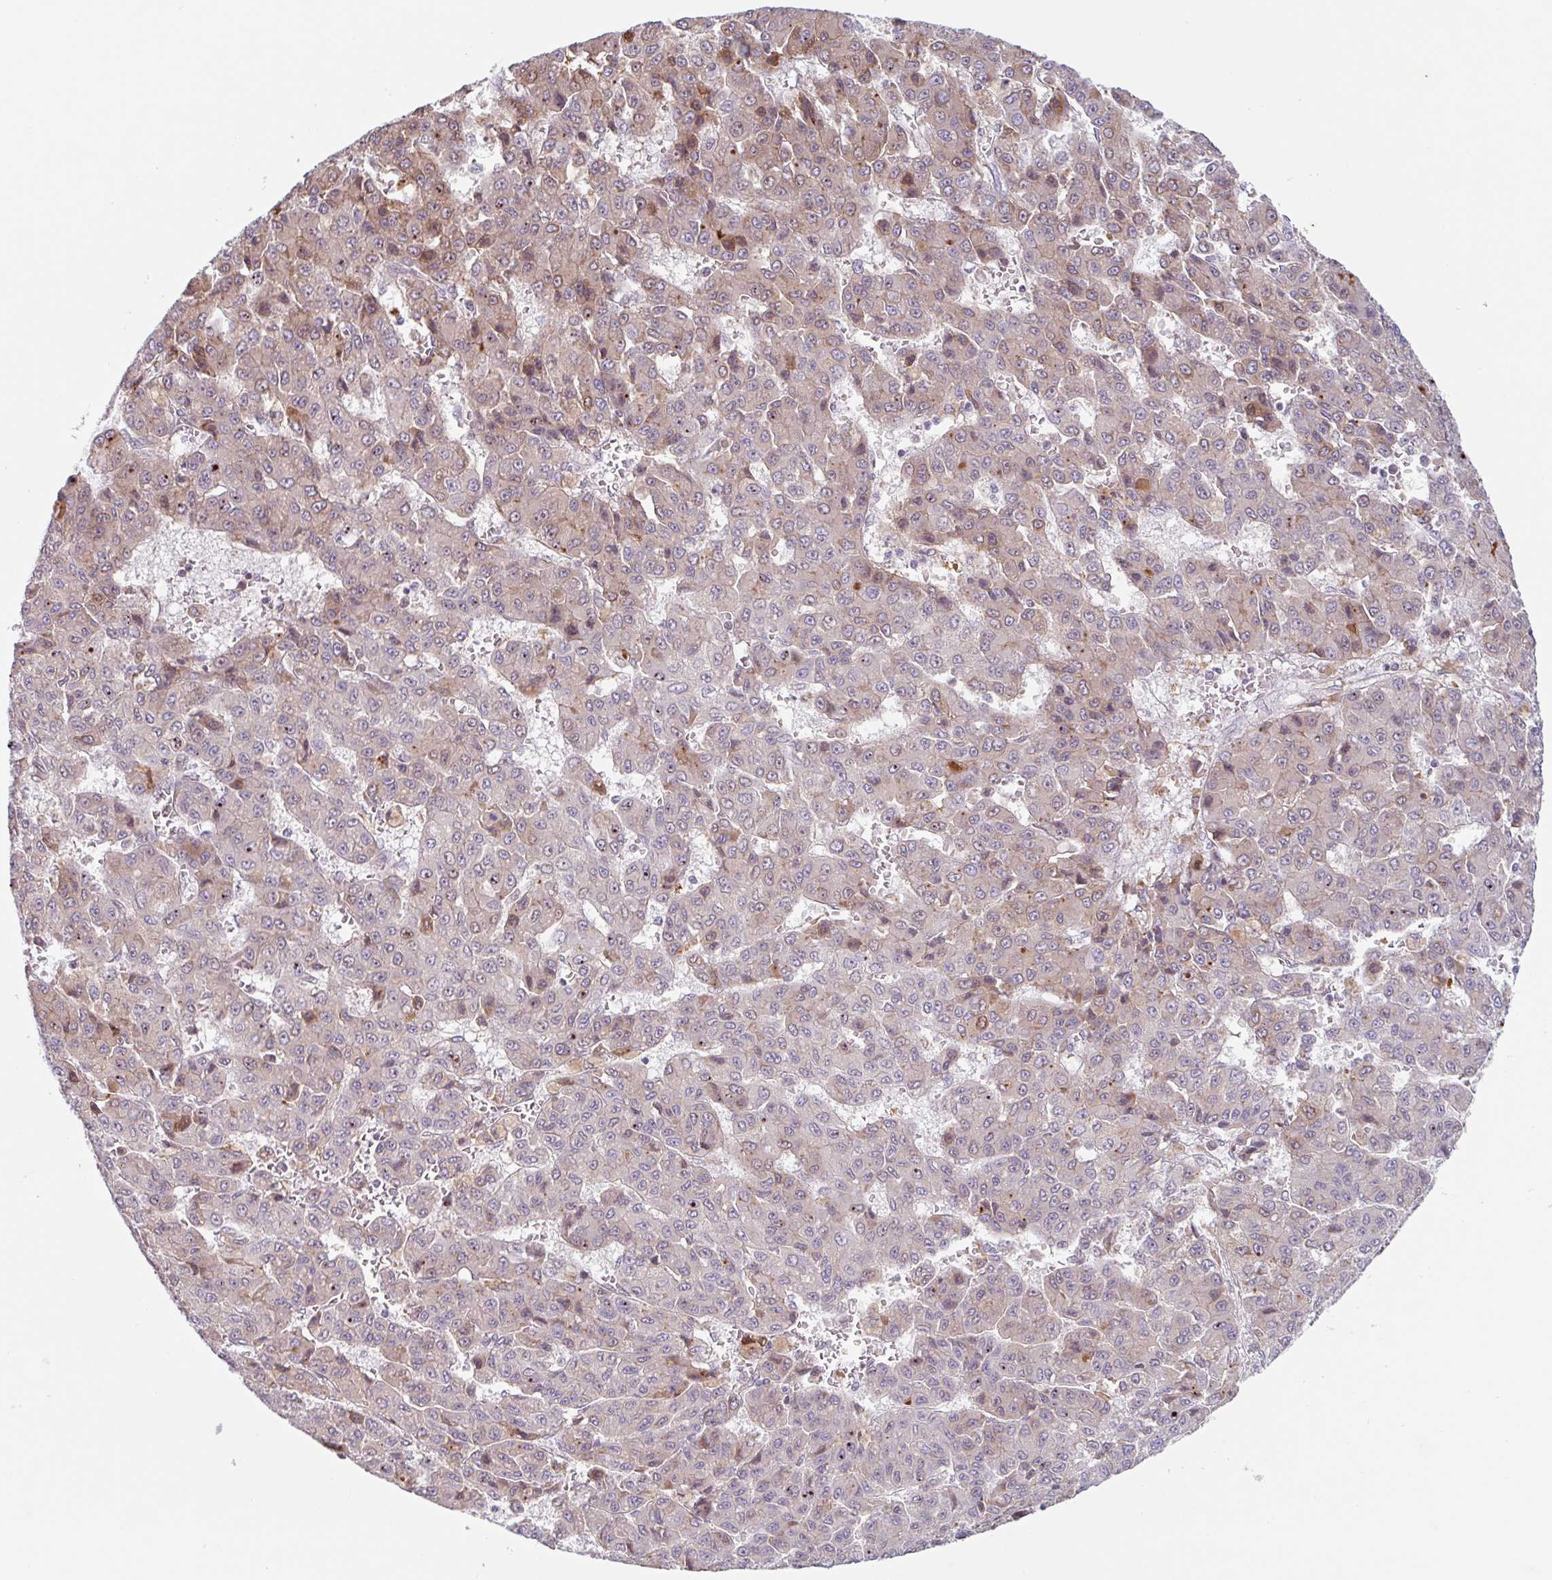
{"staining": {"intensity": "weak", "quantity": "25%-75%", "location": "cytoplasmic/membranous"}, "tissue": "liver cancer", "cell_type": "Tumor cells", "image_type": "cancer", "snomed": [{"axis": "morphology", "description": "Carcinoma, Hepatocellular, NOS"}, {"axis": "topography", "description": "Liver"}], "caption": "Liver cancer stained with DAB IHC demonstrates low levels of weak cytoplasmic/membranous positivity in approximately 25%-75% of tumor cells. The protein of interest is shown in brown color, while the nuclei are stained blue.", "gene": "RIT1", "patient": {"sex": "male", "age": 70}}